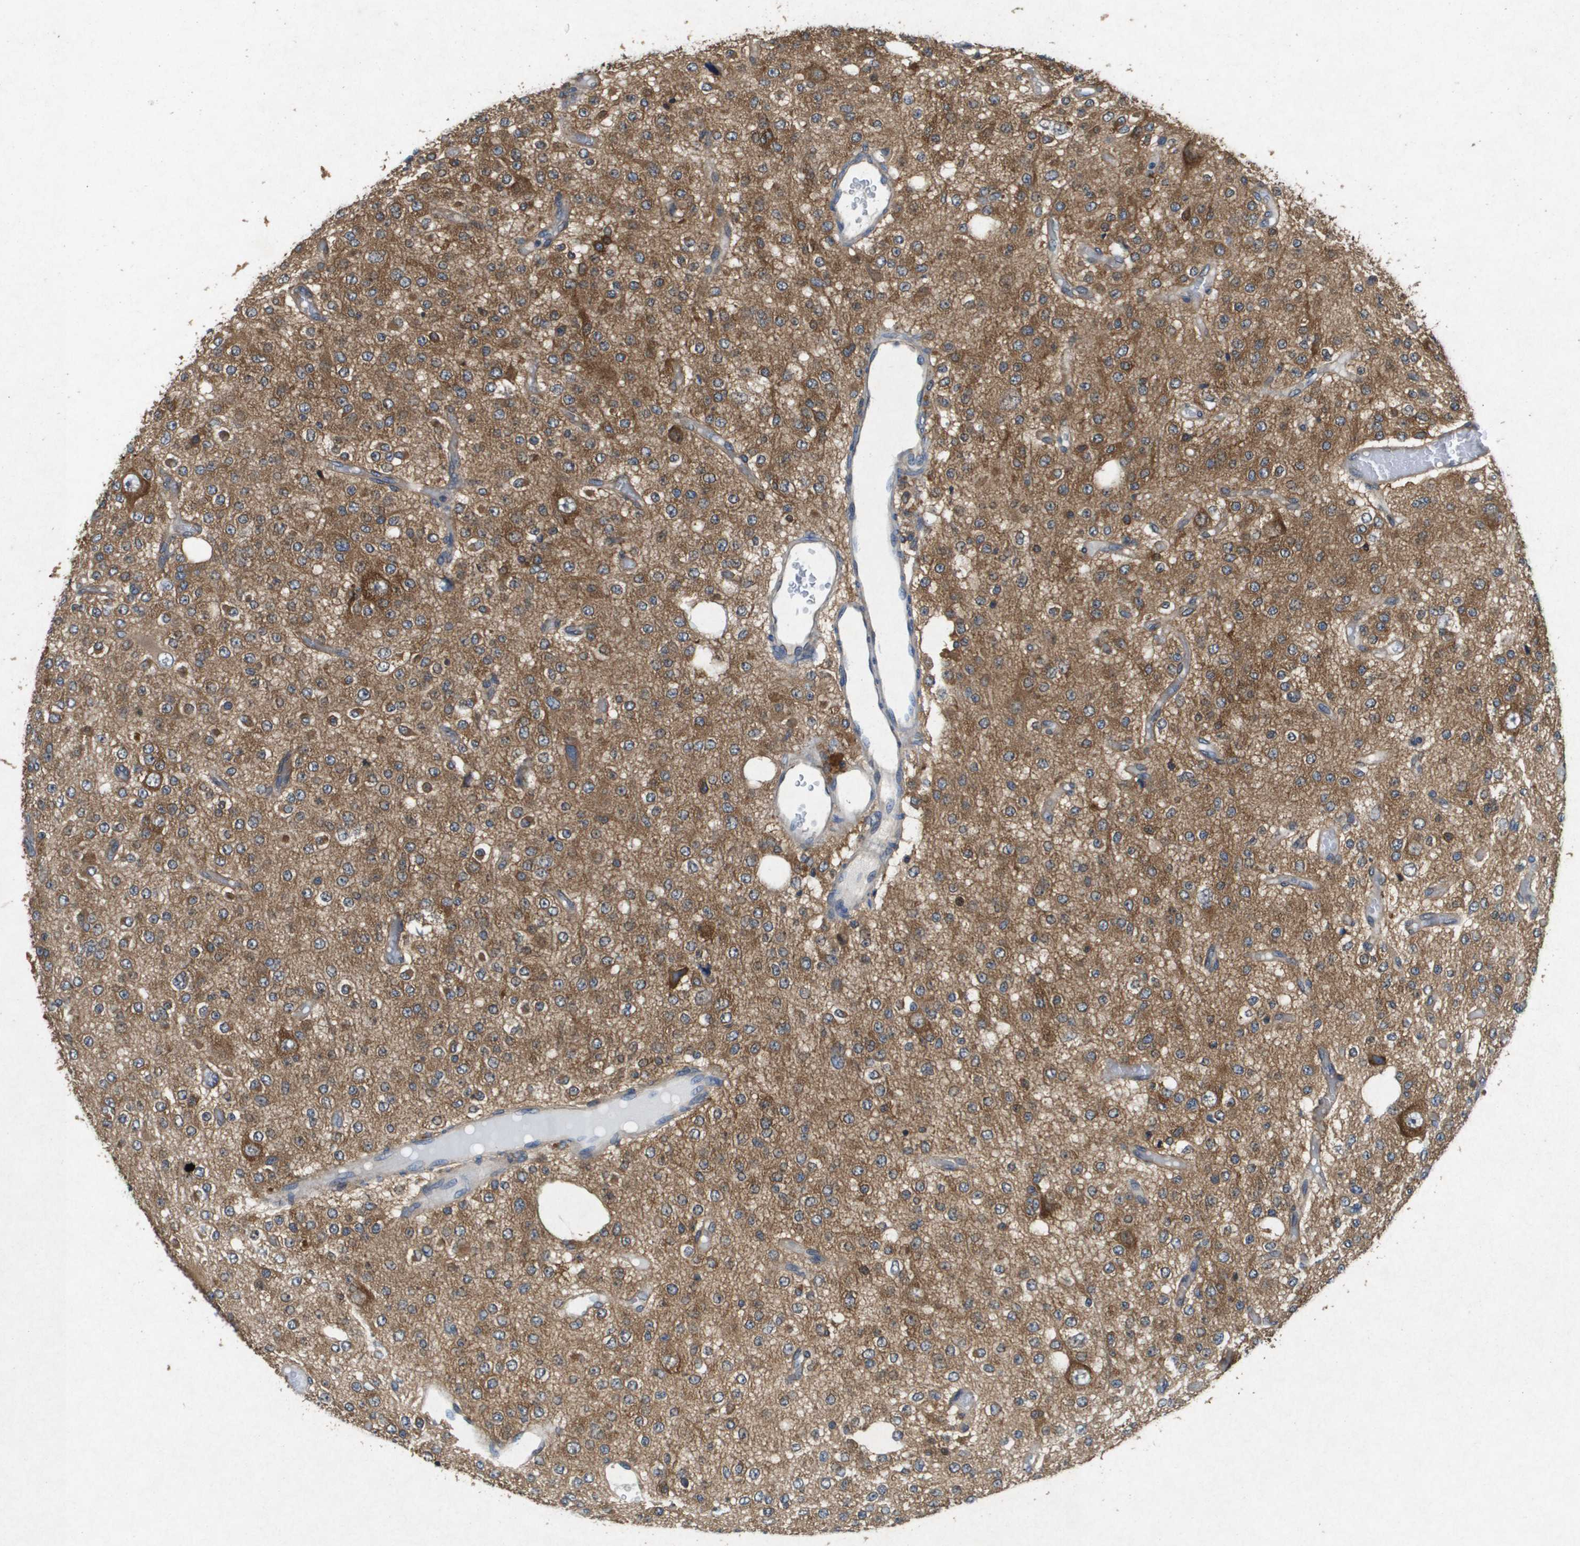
{"staining": {"intensity": "moderate", "quantity": ">75%", "location": "cytoplasmic/membranous"}, "tissue": "glioma", "cell_type": "Tumor cells", "image_type": "cancer", "snomed": [{"axis": "morphology", "description": "Glioma, malignant, Low grade"}, {"axis": "topography", "description": "Brain"}], "caption": "Malignant glioma (low-grade) stained with a brown dye reveals moderate cytoplasmic/membranous positive expression in approximately >75% of tumor cells.", "gene": "PTPRT", "patient": {"sex": "male", "age": 38}}